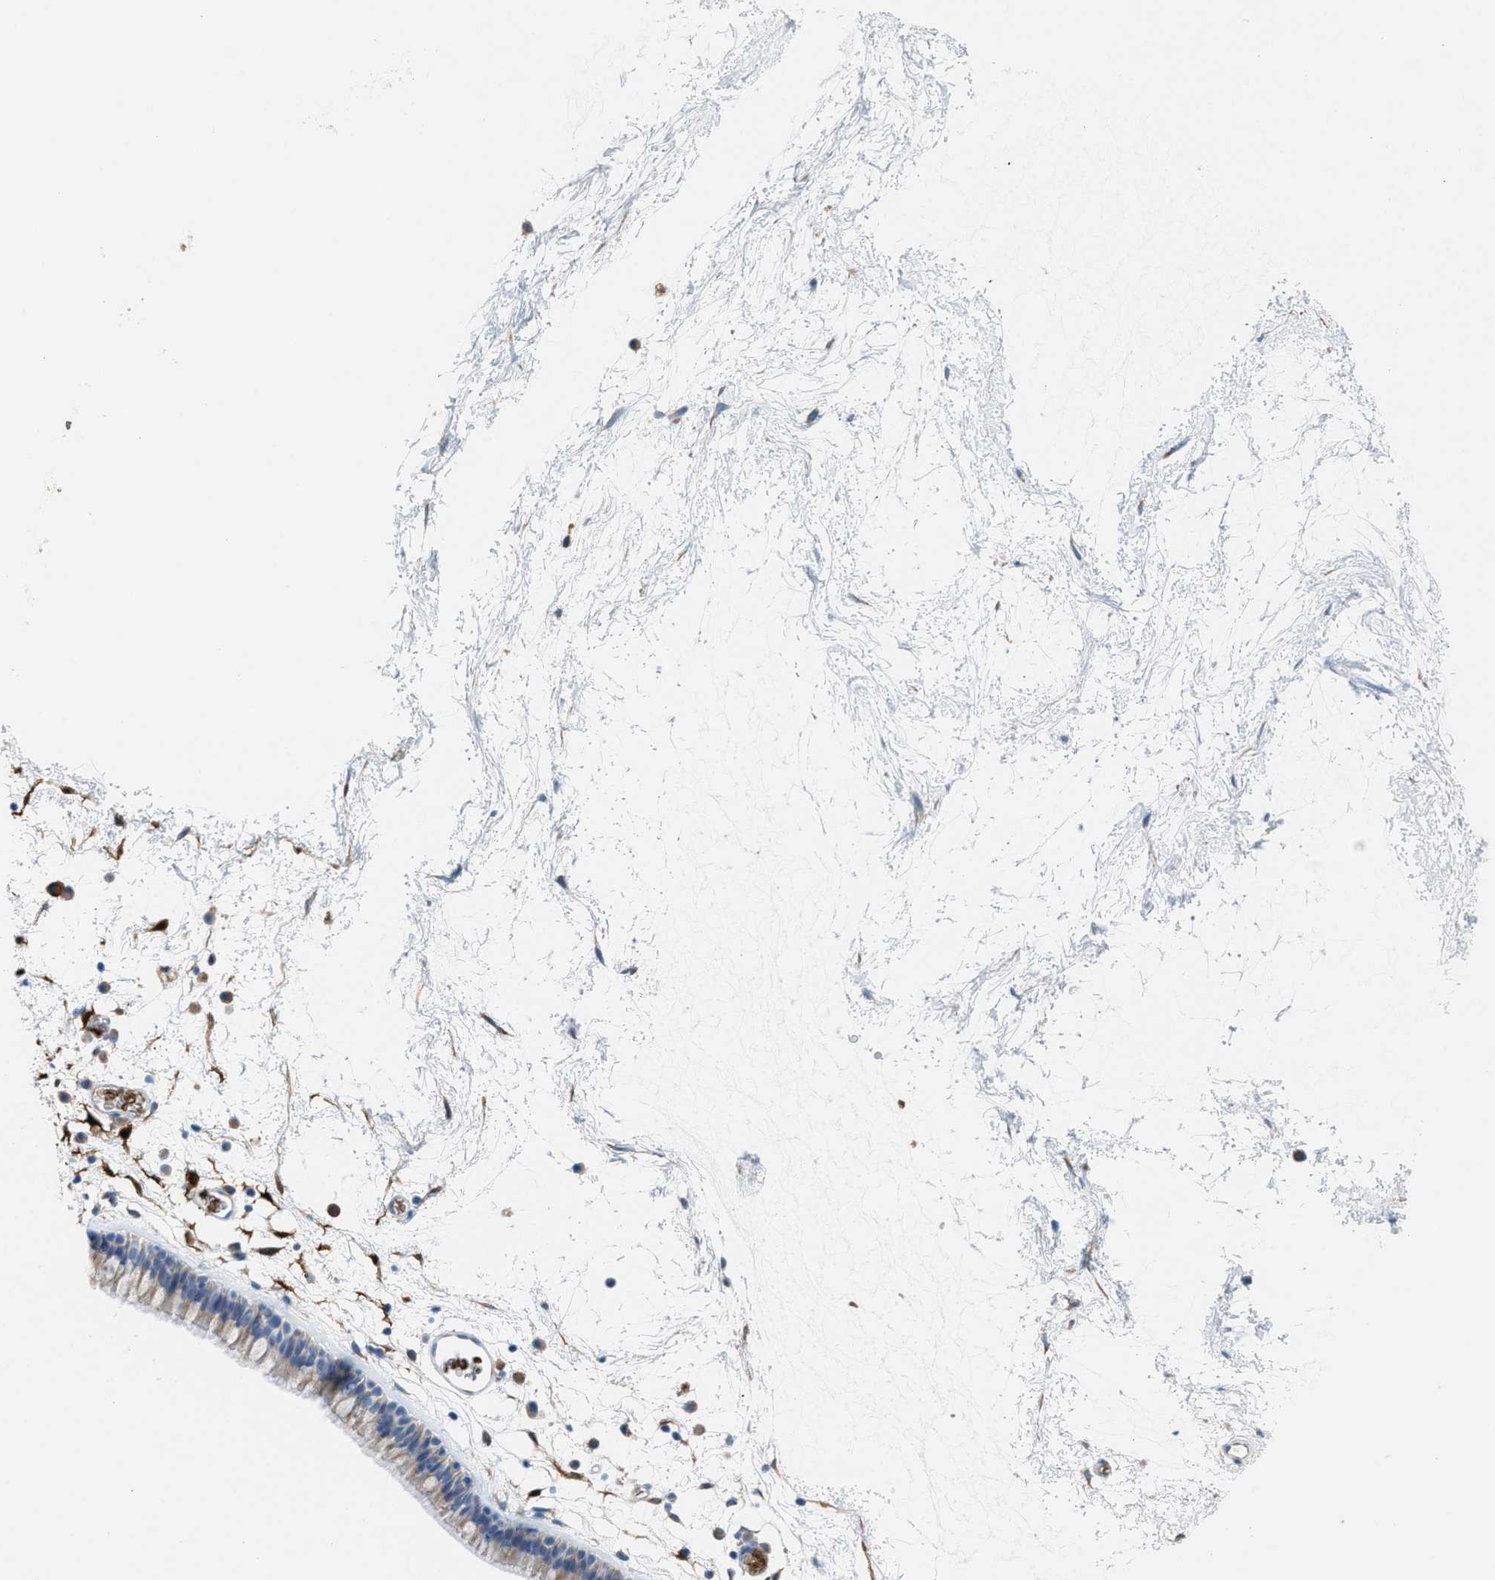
{"staining": {"intensity": "negative", "quantity": "none", "location": "none"}, "tissue": "nasopharynx", "cell_type": "Respiratory epithelial cells", "image_type": "normal", "snomed": [{"axis": "morphology", "description": "Normal tissue, NOS"}, {"axis": "morphology", "description": "Inflammation, NOS"}, {"axis": "topography", "description": "Nasopharynx"}], "caption": "Human nasopharynx stained for a protein using IHC exhibits no staining in respiratory epithelial cells.", "gene": "CA3", "patient": {"sex": "male", "age": 48}}